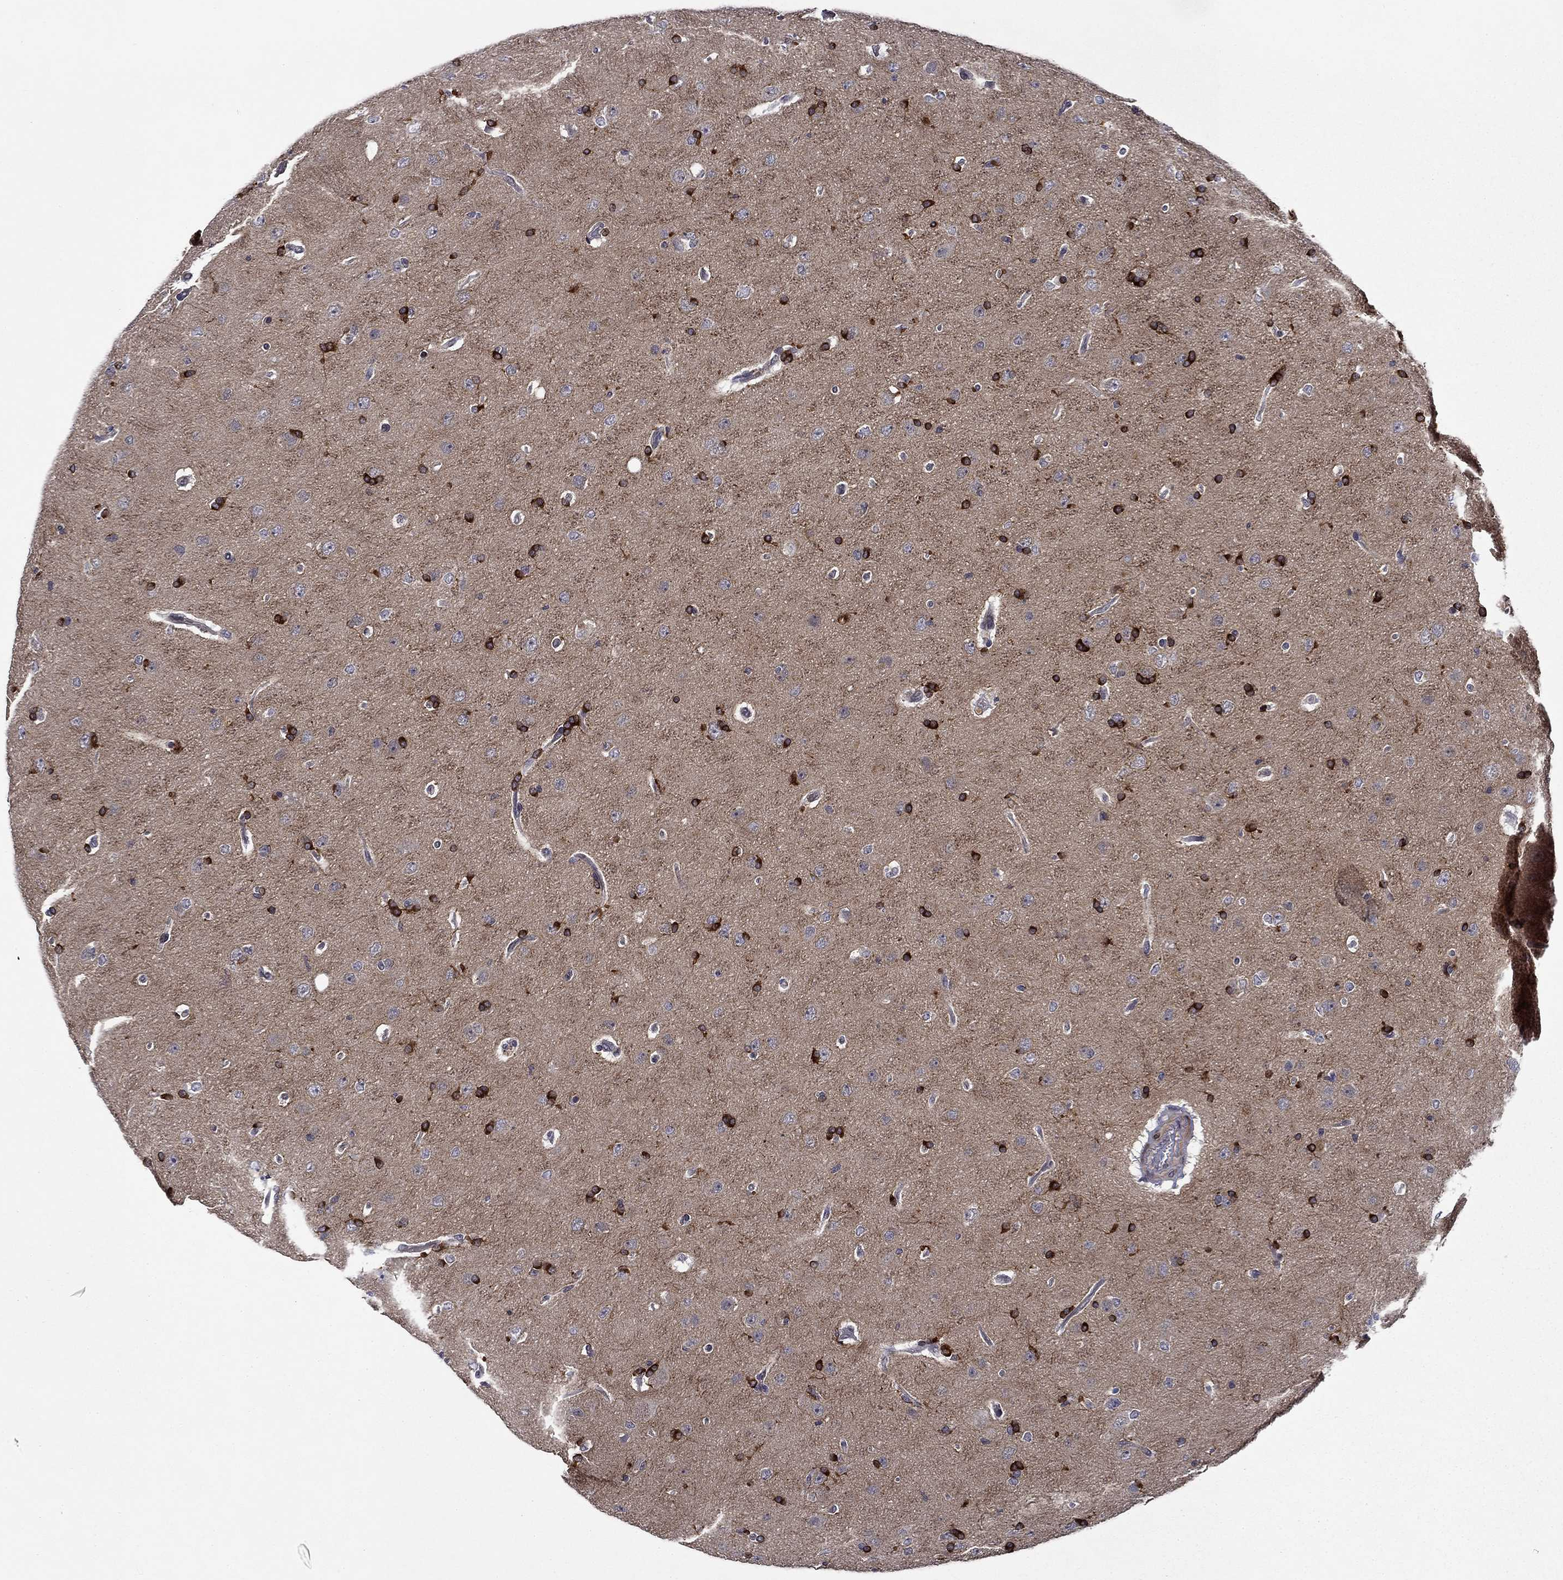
{"staining": {"intensity": "strong", "quantity": "<25%", "location": "cytoplasmic/membranous"}, "tissue": "glioma", "cell_type": "Tumor cells", "image_type": "cancer", "snomed": [{"axis": "morphology", "description": "Glioma, malignant, NOS"}, {"axis": "topography", "description": "Cerebral cortex"}], "caption": "Glioma was stained to show a protein in brown. There is medium levels of strong cytoplasmic/membranous expression in approximately <25% of tumor cells.", "gene": "B3GAT1", "patient": {"sex": "male", "age": 58}}